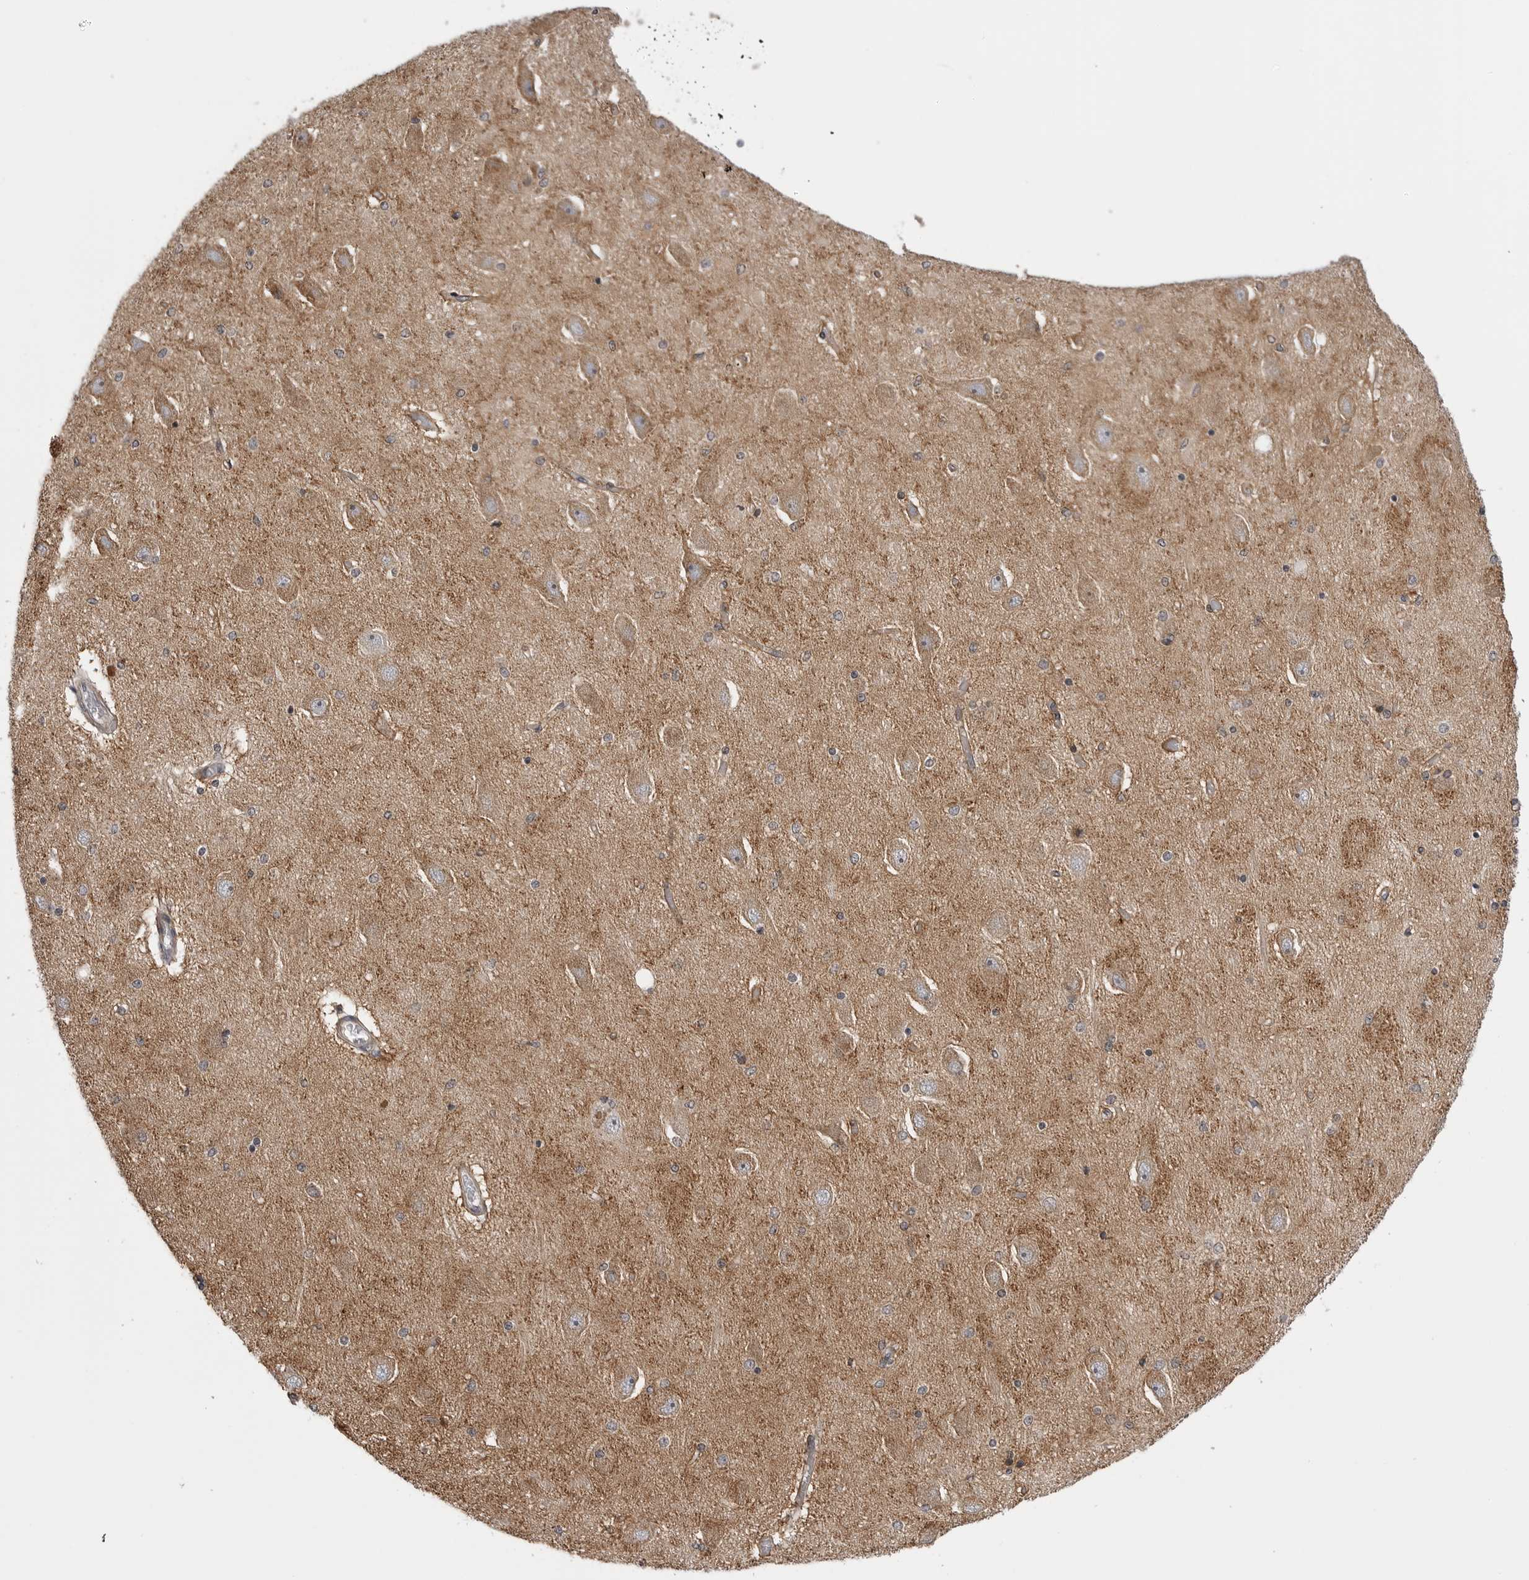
{"staining": {"intensity": "weak", "quantity": "<25%", "location": "cytoplasmic/membranous"}, "tissue": "hippocampus", "cell_type": "Glial cells", "image_type": "normal", "snomed": [{"axis": "morphology", "description": "Normal tissue, NOS"}, {"axis": "topography", "description": "Hippocampus"}], "caption": "High power microscopy micrograph of an immunohistochemistry image of unremarkable hippocampus, revealing no significant positivity in glial cells.", "gene": "CDK20", "patient": {"sex": "female", "age": 54}}